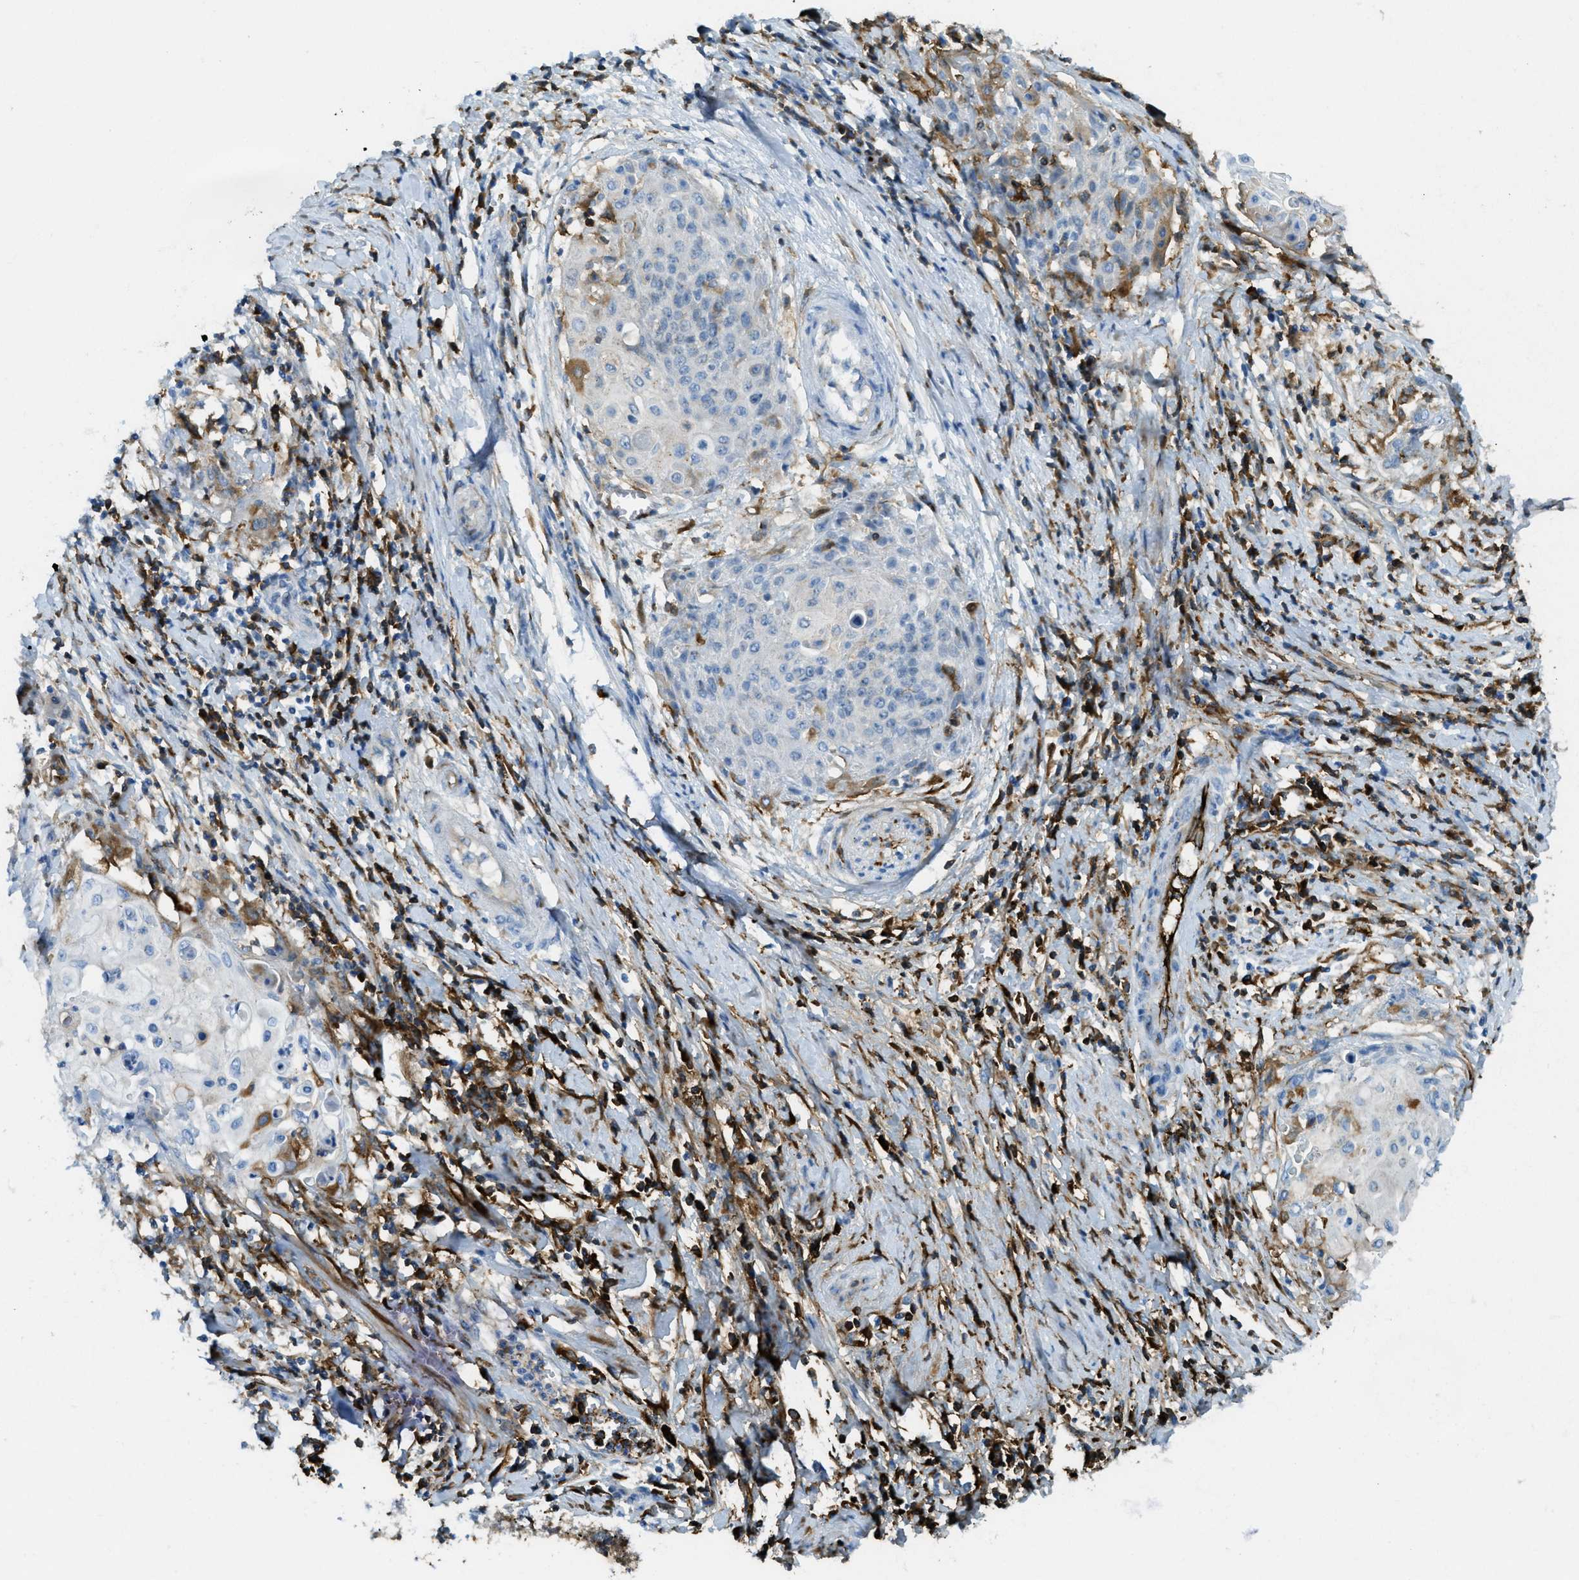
{"staining": {"intensity": "weak", "quantity": "<25%", "location": "cytoplasmic/membranous"}, "tissue": "cervical cancer", "cell_type": "Tumor cells", "image_type": "cancer", "snomed": [{"axis": "morphology", "description": "Squamous cell carcinoma, NOS"}, {"axis": "topography", "description": "Cervix"}], "caption": "The histopathology image shows no staining of tumor cells in cervical squamous cell carcinoma.", "gene": "TRIM59", "patient": {"sex": "female", "age": 39}}